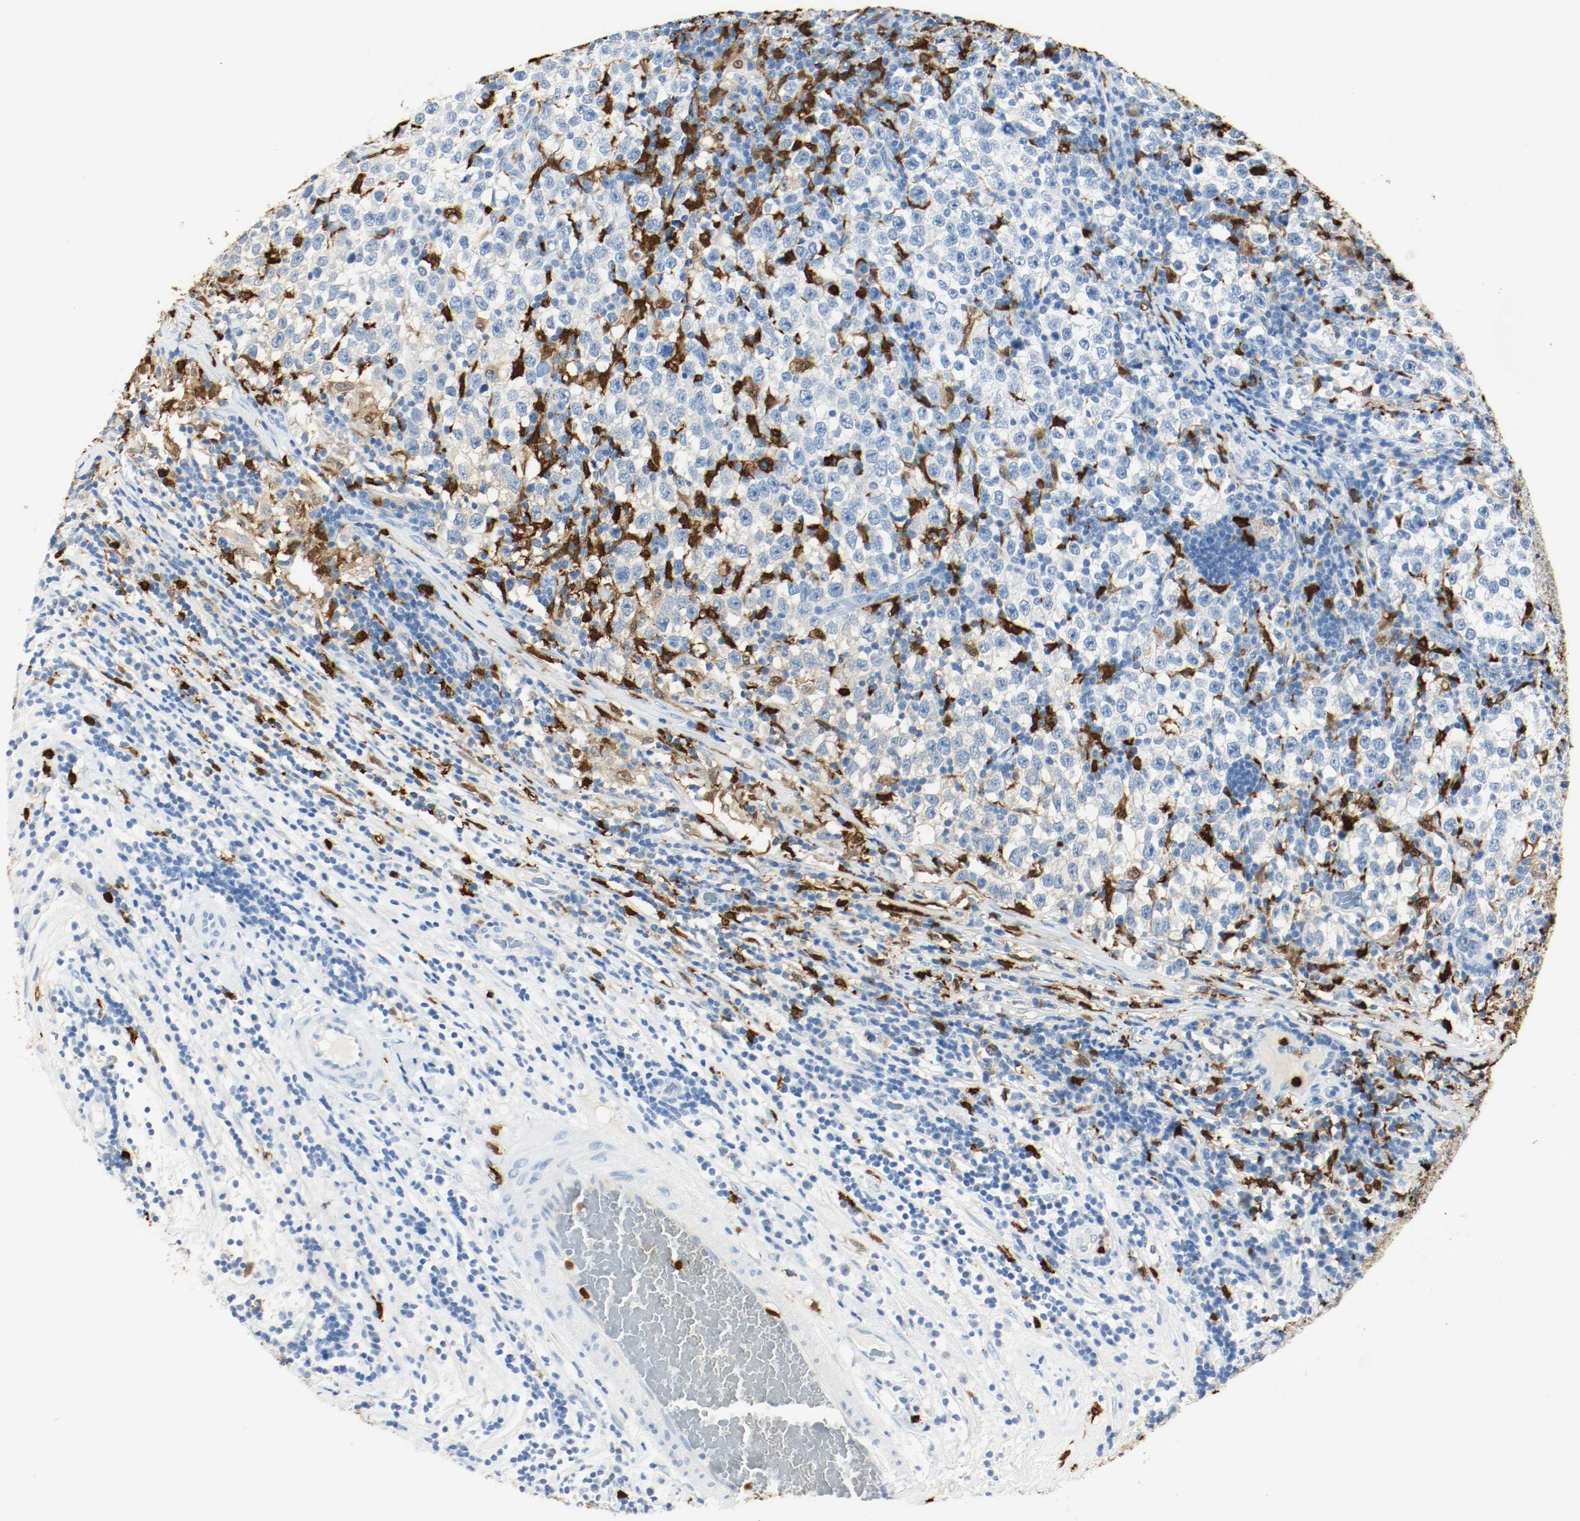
{"staining": {"intensity": "negative", "quantity": "none", "location": "none"}, "tissue": "testis cancer", "cell_type": "Tumor cells", "image_type": "cancer", "snomed": [{"axis": "morphology", "description": "Seminoma, NOS"}, {"axis": "topography", "description": "Testis"}], "caption": "Tumor cells show no significant protein staining in seminoma (testis).", "gene": "S100A9", "patient": {"sex": "male", "age": 43}}